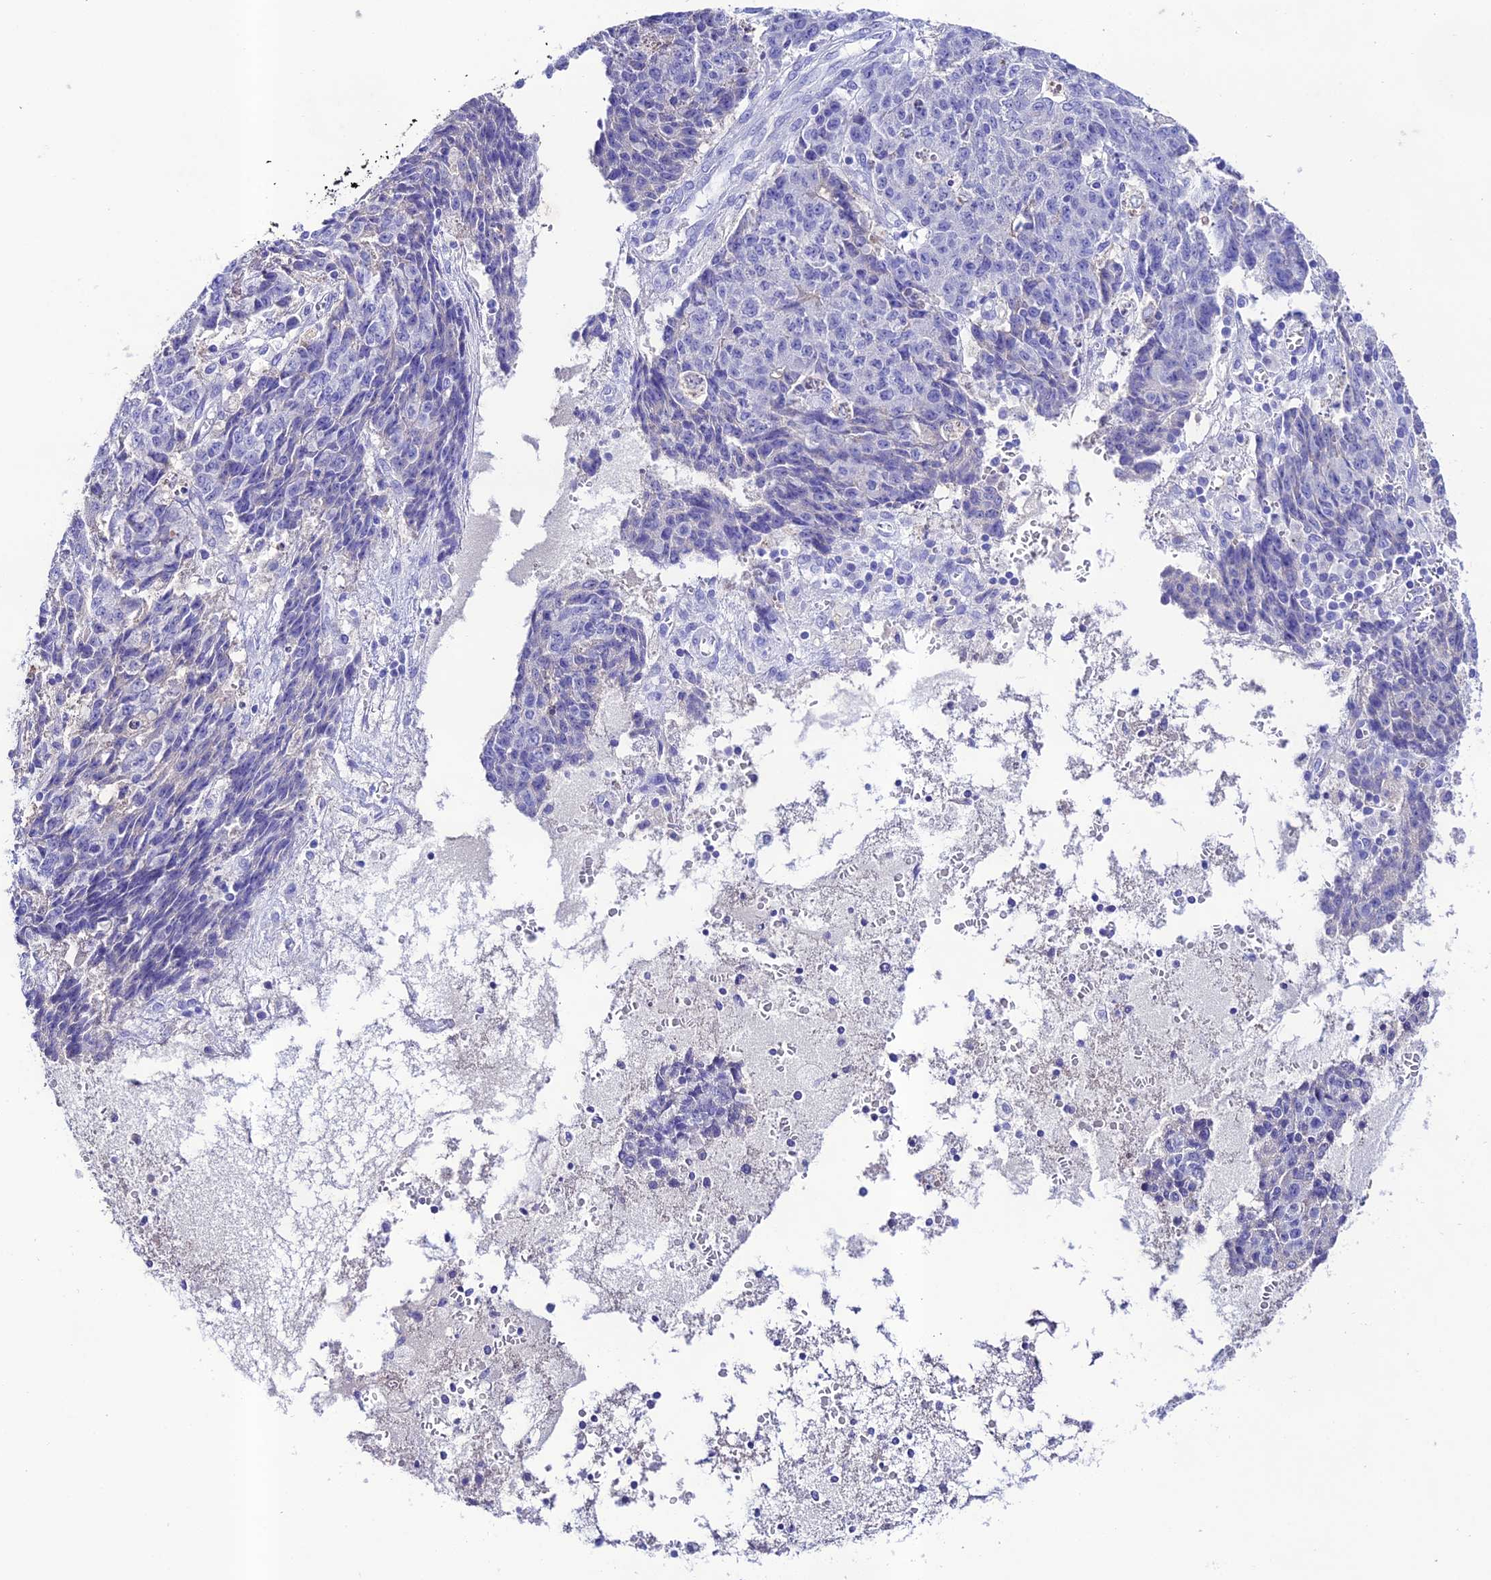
{"staining": {"intensity": "negative", "quantity": "none", "location": "none"}, "tissue": "ovarian cancer", "cell_type": "Tumor cells", "image_type": "cancer", "snomed": [{"axis": "morphology", "description": "Carcinoma, endometroid"}, {"axis": "topography", "description": "Ovary"}], "caption": "Ovarian cancer (endometroid carcinoma) was stained to show a protein in brown. There is no significant positivity in tumor cells.", "gene": "NLRP6", "patient": {"sex": "female", "age": 42}}